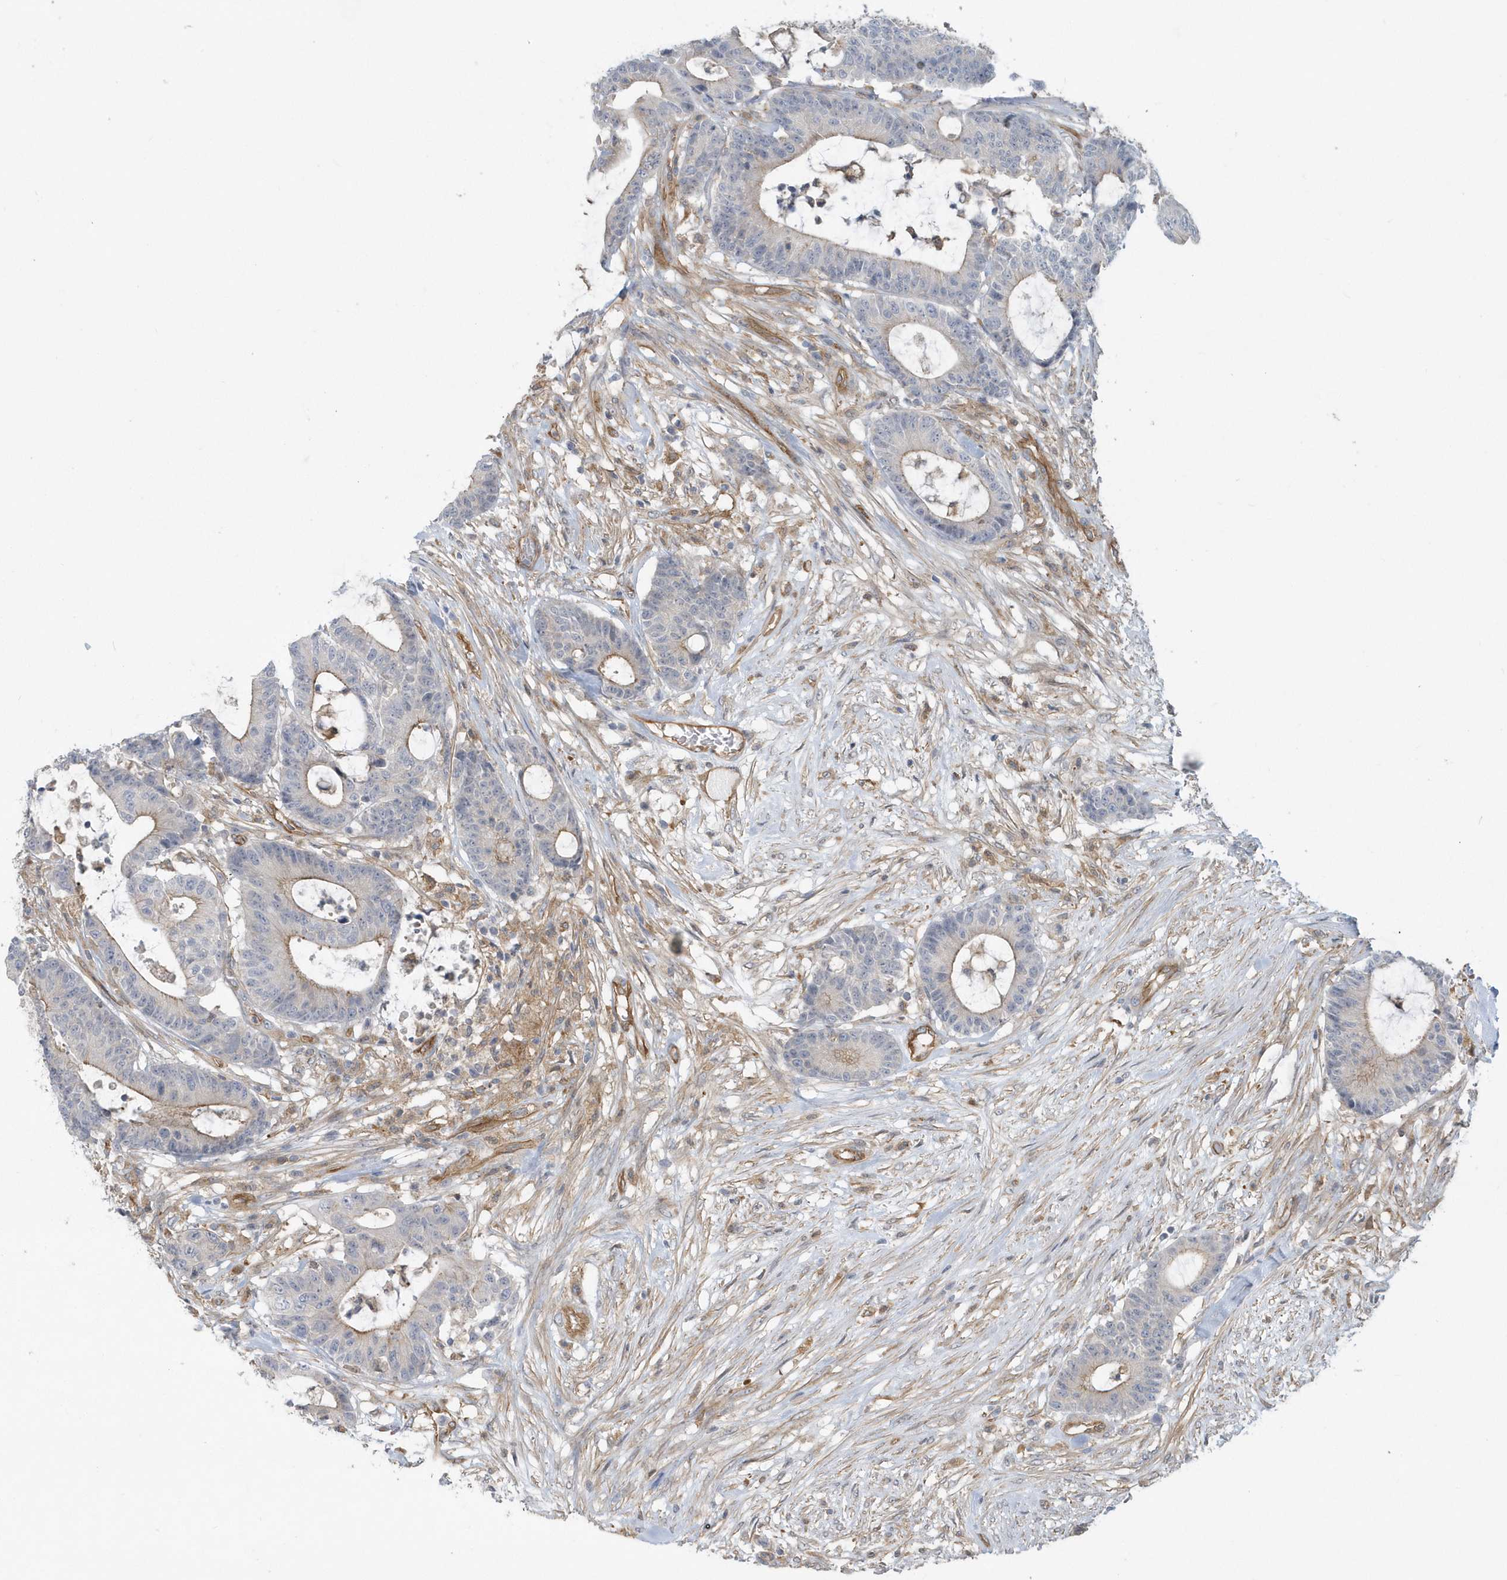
{"staining": {"intensity": "negative", "quantity": "none", "location": "none"}, "tissue": "colorectal cancer", "cell_type": "Tumor cells", "image_type": "cancer", "snomed": [{"axis": "morphology", "description": "Adenocarcinoma, NOS"}, {"axis": "topography", "description": "Colon"}], "caption": "Photomicrograph shows no significant protein positivity in tumor cells of colorectal cancer. Nuclei are stained in blue.", "gene": "RAI14", "patient": {"sex": "female", "age": 84}}